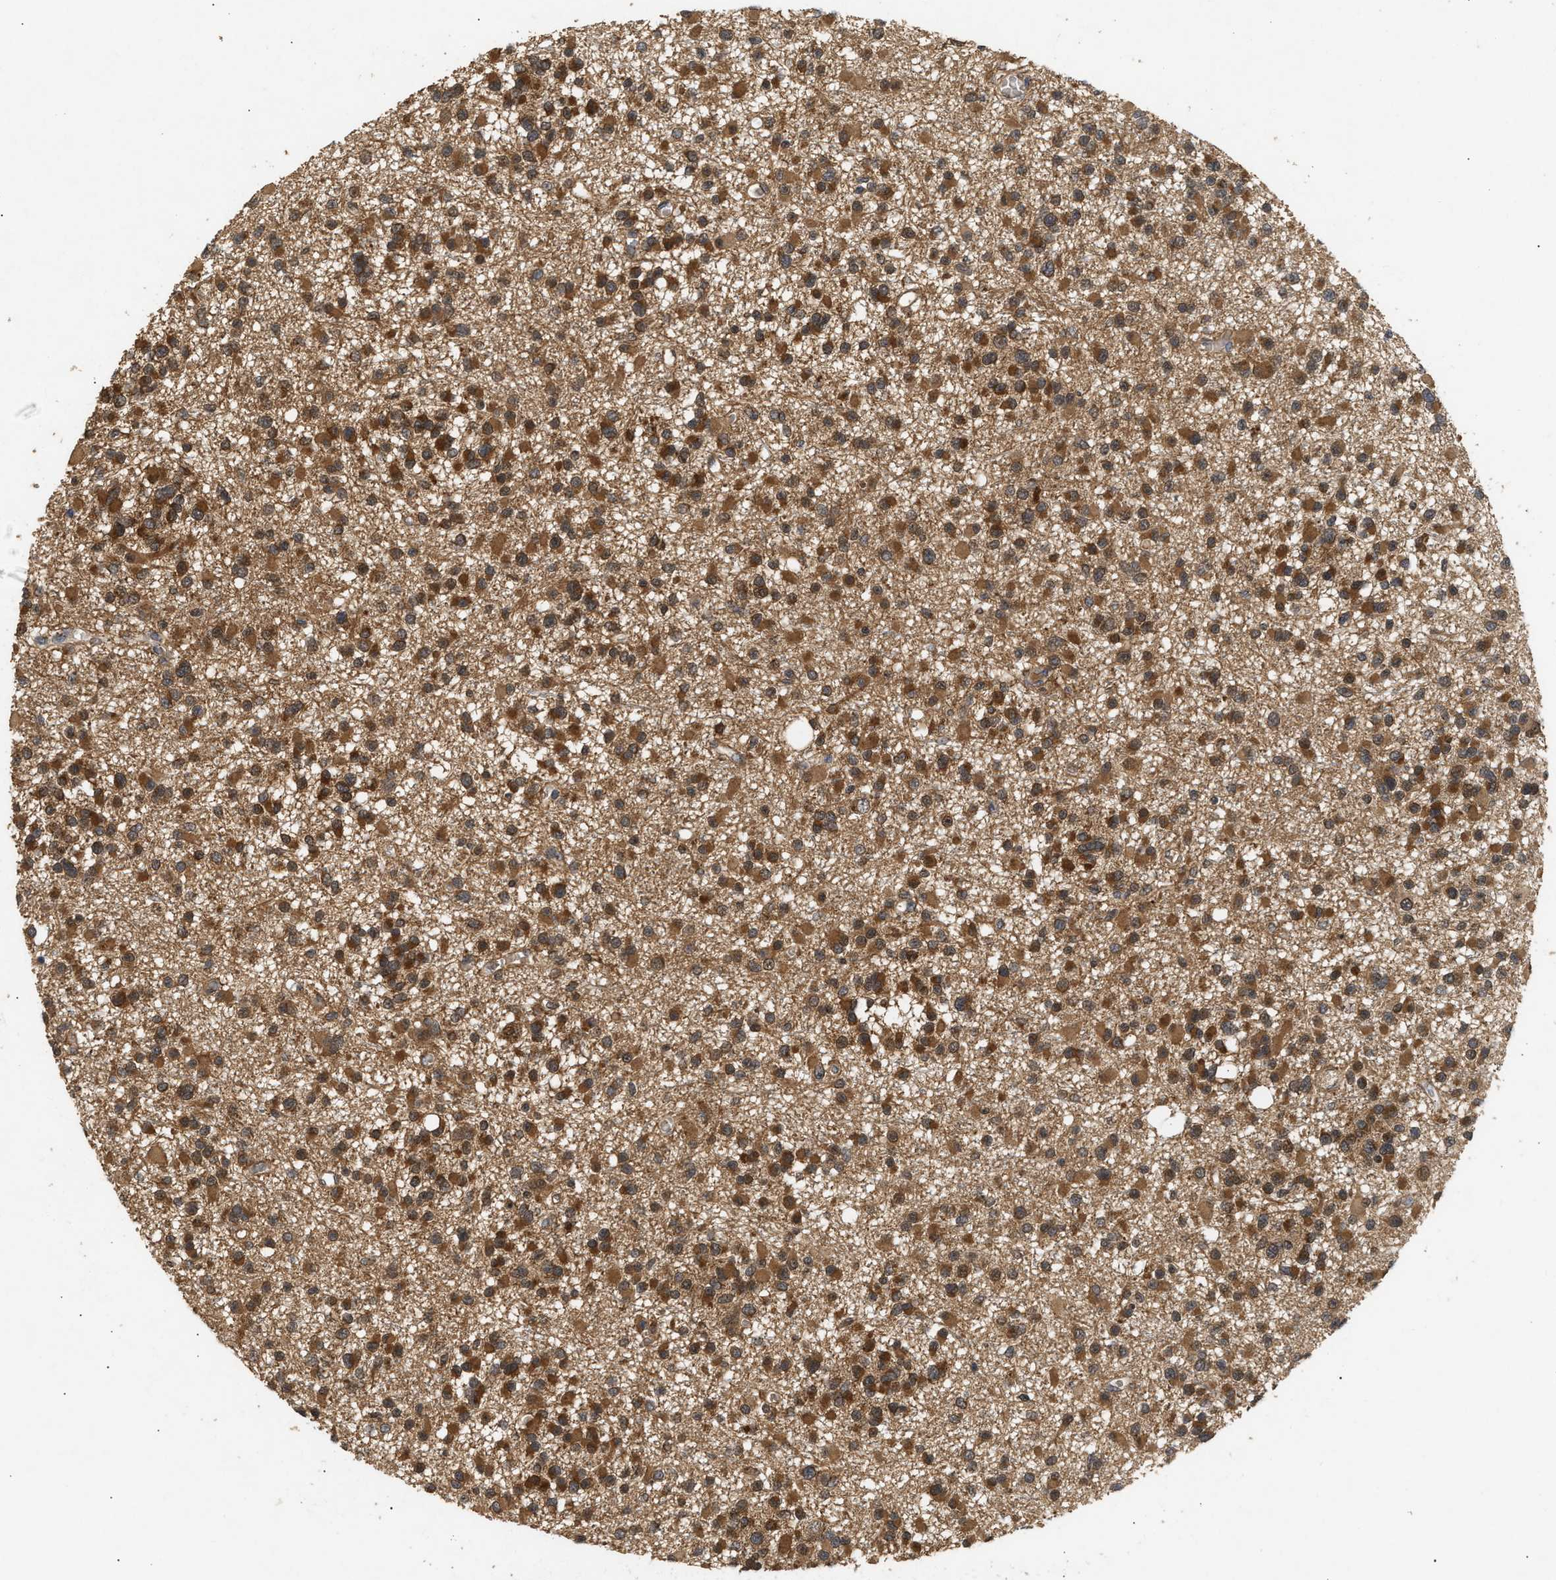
{"staining": {"intensity": "moderate", "quantity": ">75%", "location": "cytoplasmic/membranous"}, "tissue": "glioma", "cell_type": "Tumor cells", "image_type": "cancer", "snomed": [{"axis": "morphology", "description": "Glioma, malignant, Low grade"}, {"axis": "topography", "description": "Brain"}], "caption": "Immunohistochemical staining of glioma shows medium levels of moderate cytoplasmic/membranous protein staining in approximately >75% of tumor cells. (Brightfield microscopy of DAB IHC at high magnification).", "gene": "FITM1", "patient": {"sex": "female", "age": 22}}